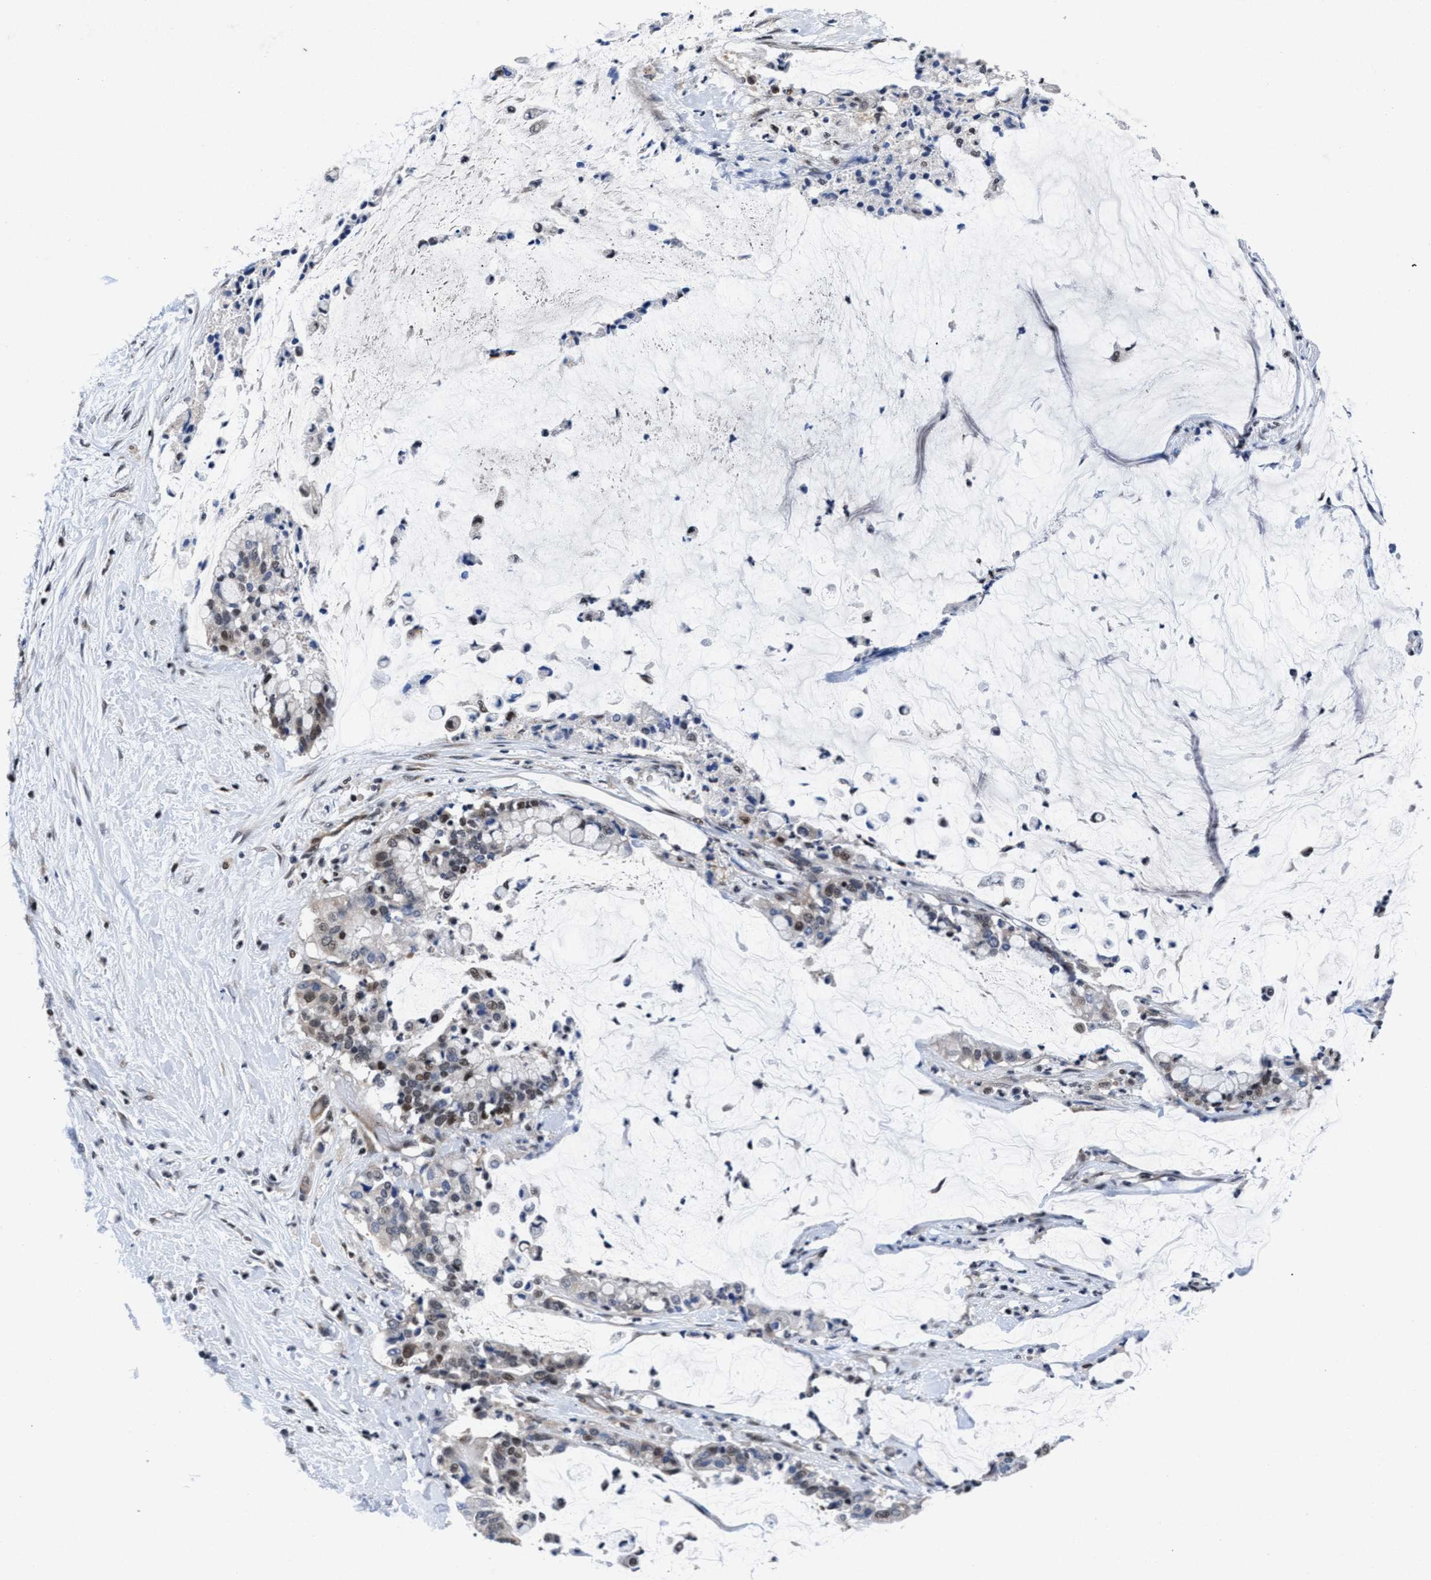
{"staining": {"intensity": "weak", "quantity": "<25%", "location": "nuclear"}, "tissue": "pancreatic cancer", "cell_type": "Tumor cells", "image_type": "cancer", "snomed": [{"axis": "morphology", "description": "Adenocarcinoma, NOS"}, {"axis": "topography", "description": "Pancreas"}], "caption": "The photomicrograph displays no staining of tumor cells in adenocarcinoma (pancreatic). The staining is performed using DAB brown chromogen with nuclei counter-stained in using hematoxylin.", "gene": "WDR81", "patient": {"sex": "male", "age": 41}}